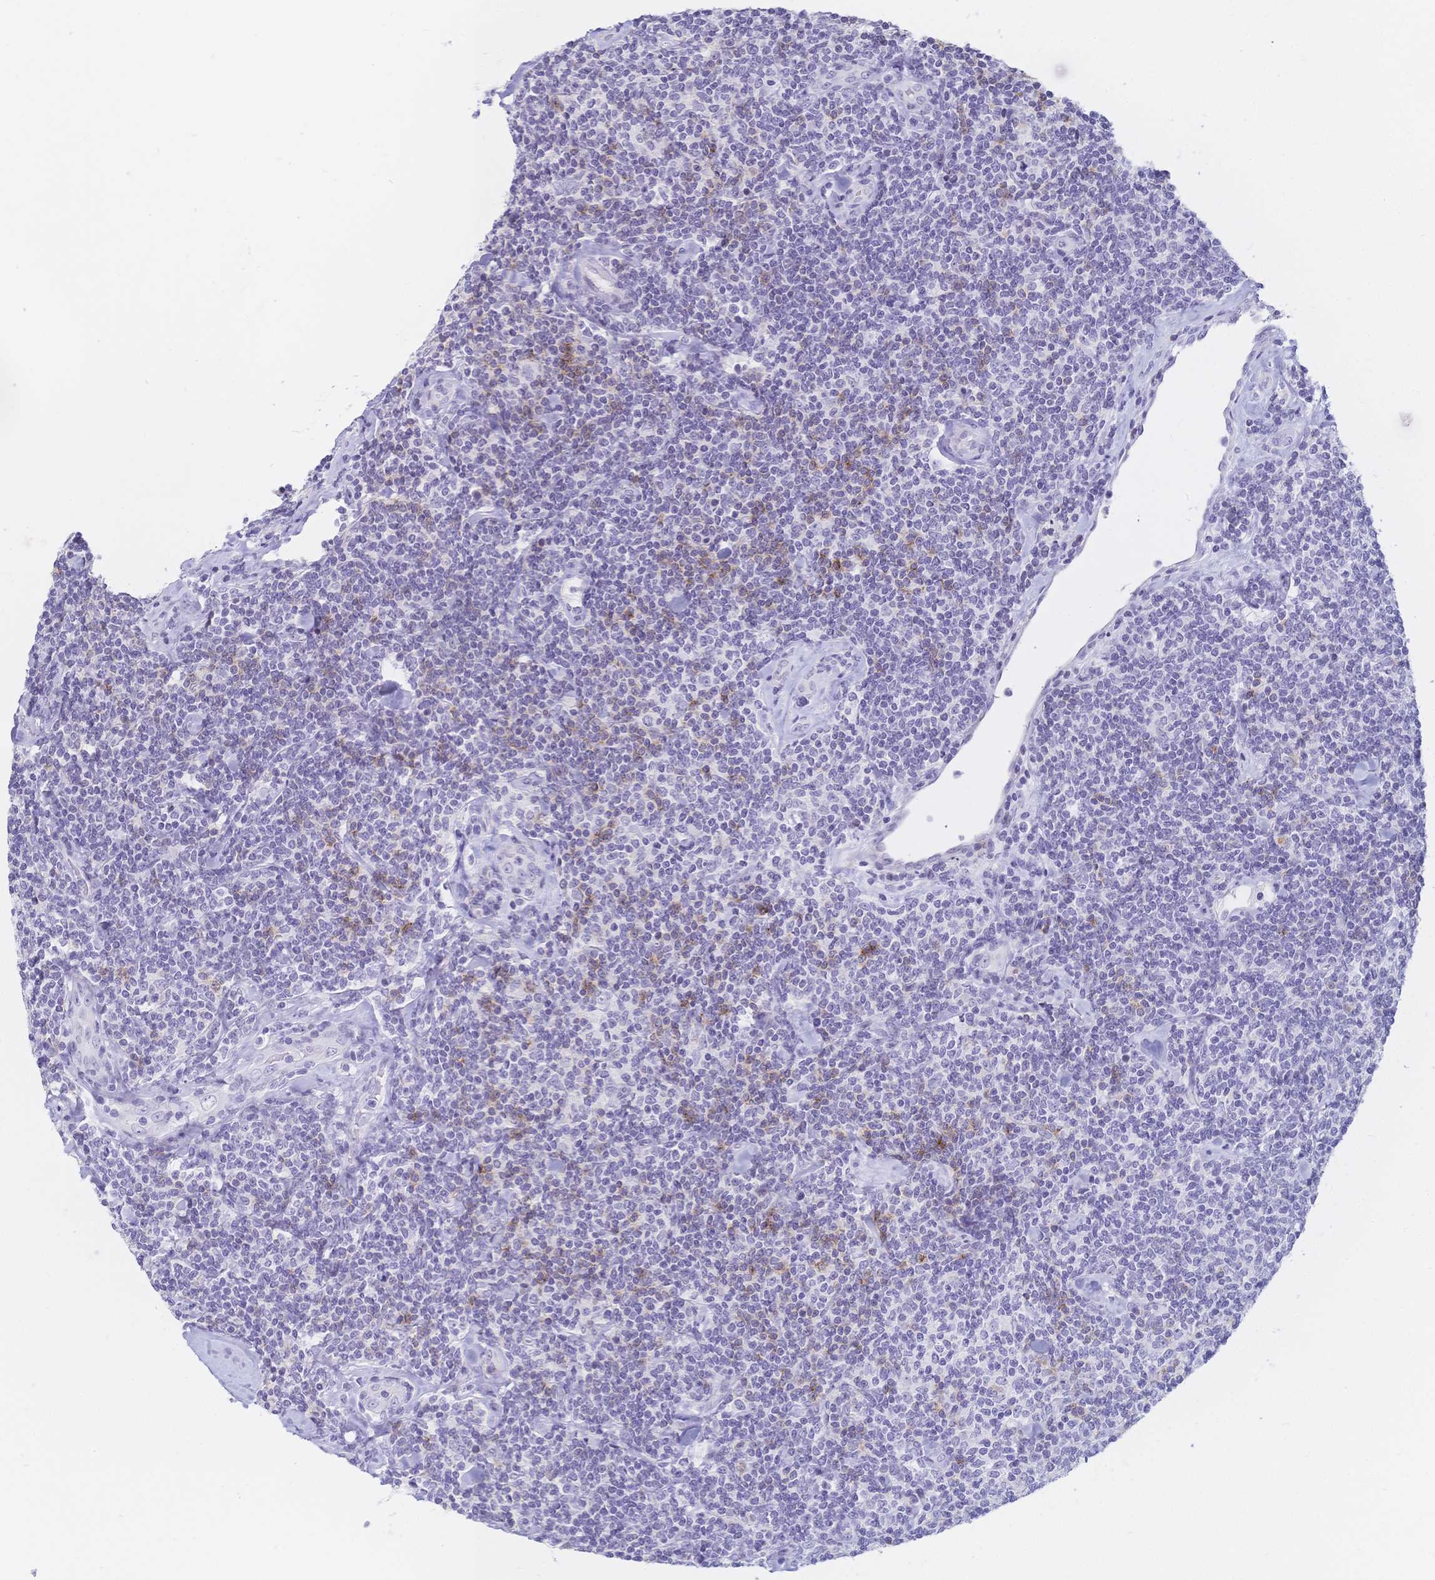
{"staining": {"intensity": "negative", "quantity": "none", "location": "none"}, "tissue": "lymphoma", "cell_type": "Tumor cells", "image_type": "cancer", "snomed": [{"axis": "morphology", "description": "Malignant lymphoma, non-Hodgkin's type, Low grade"}, {"axis": "topography", "description": "Lymph node"}], "caption": "This is an immunohistochemistry photomicrograph of human lymphoma. There is no expression in tumor cells.", "gene": "CR2", "patient": {"sex": "female", "age": 56}}